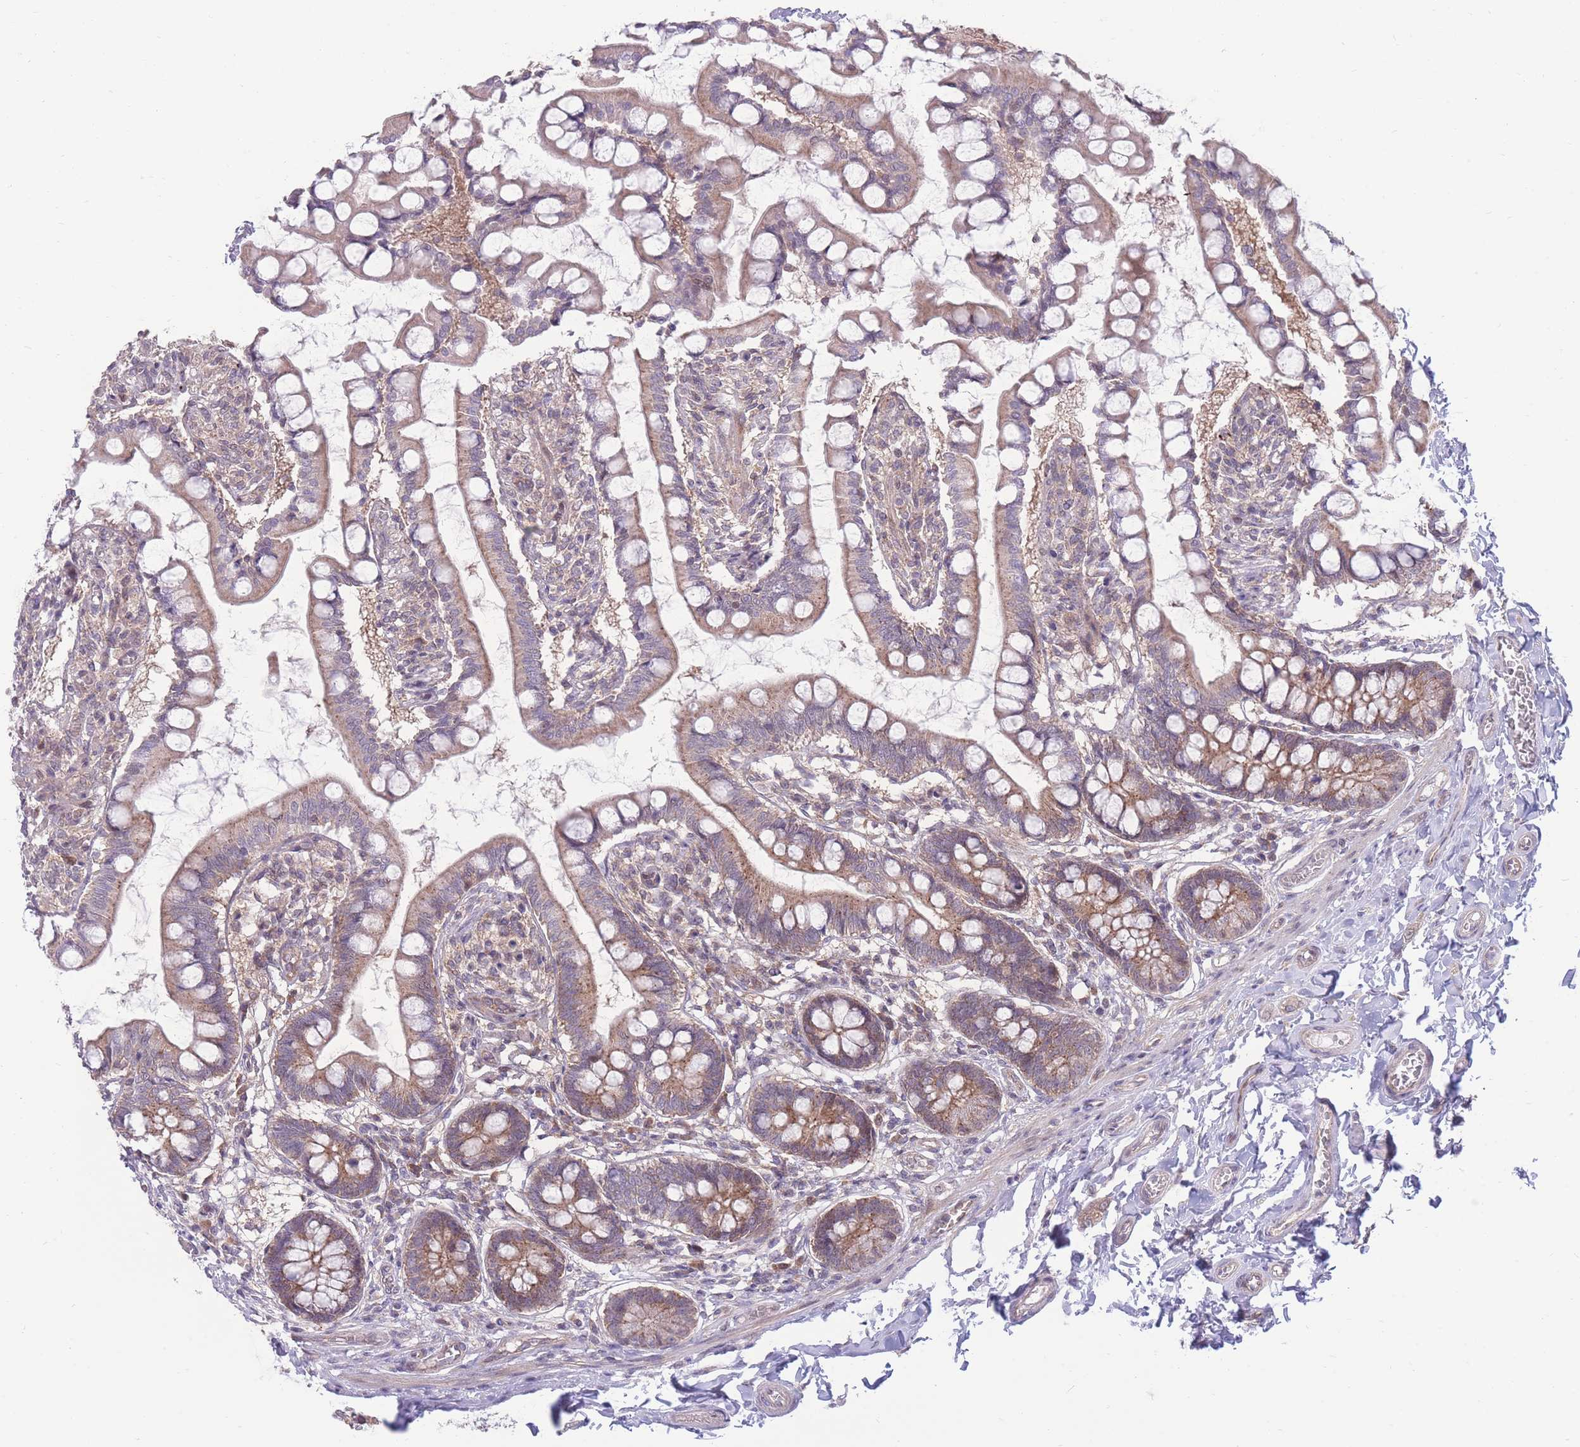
{"staining": {"intensity": "moderate", "quantity": ">75%", "location": "cytoplasmic/membranous"}, "tissue": "small intestine", "cell_type": "Glandular cells", "image_type": "normal", "snomed": [{"axis": "morphology", "description": "Normal tissue, NOS"}, {"axis": "topography", "description": "Small intestine"}], "caption": "Moderate cytoplasmic/membranous protein expression is appreciated in about >75% of glandular cells in small intestine.", "gene": "RIC8A", "patient": {"sex": "male", "age": 52}}